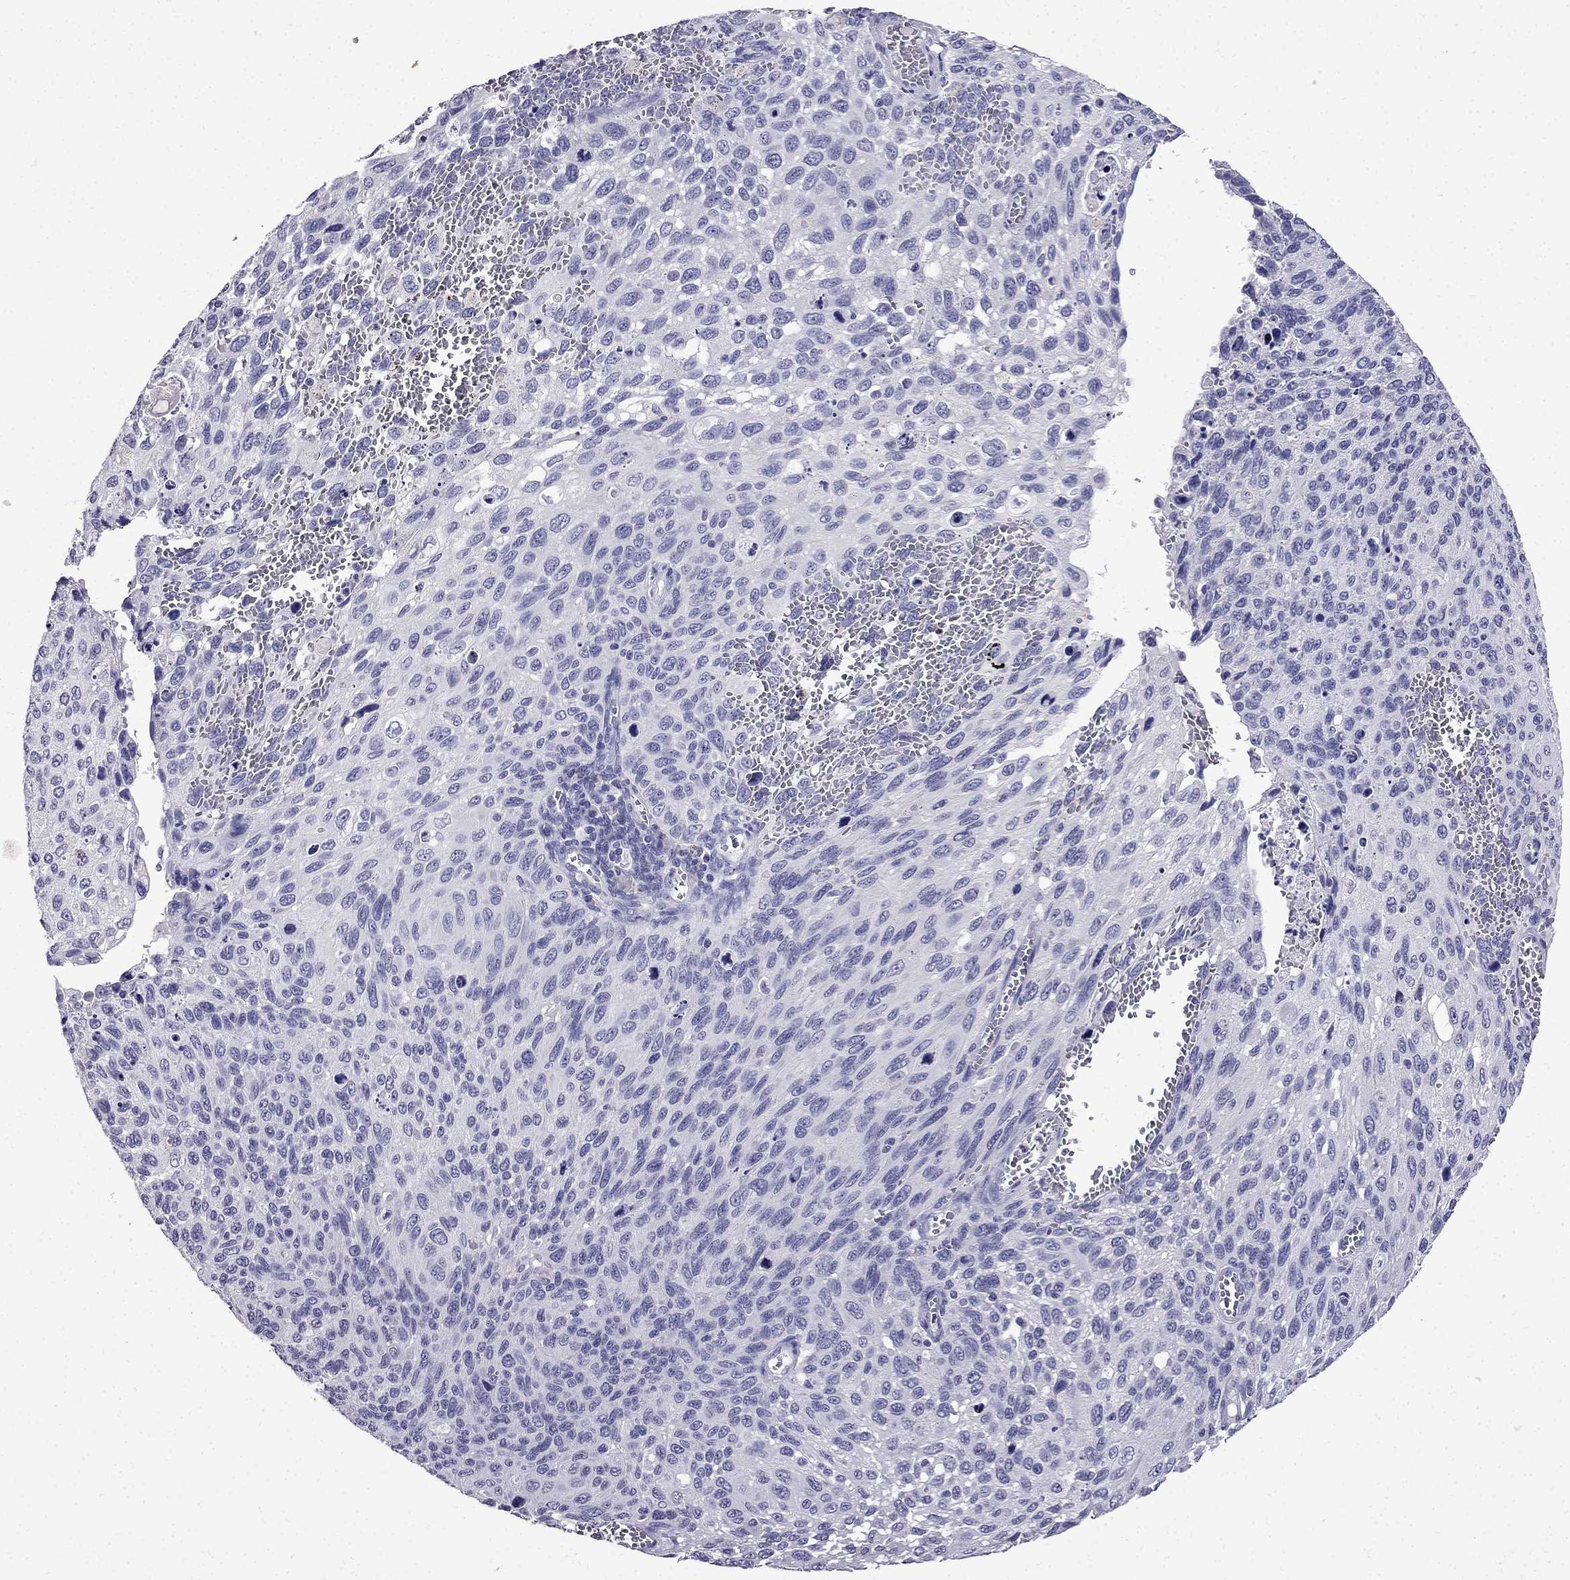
{"staining": {"intensity": "negative", "quantity": "none", "location": "none"}, "tissue": "cervical cancer", "cell_type": "Tumor cells", "image_type": "cancer", "snomed": [{"axis": "morphology", "description": "Squamous cell carcinoma, NOS"}, {"axis": "topography", "description": "Cervix"}], "caption": "A histopathology image of squamous cell carcinoma (cervical) stained for a protein reveals no brown staining in tumor cells.", "gene": "DNAH17", "patient": {"sex": "female", "age": 70}}